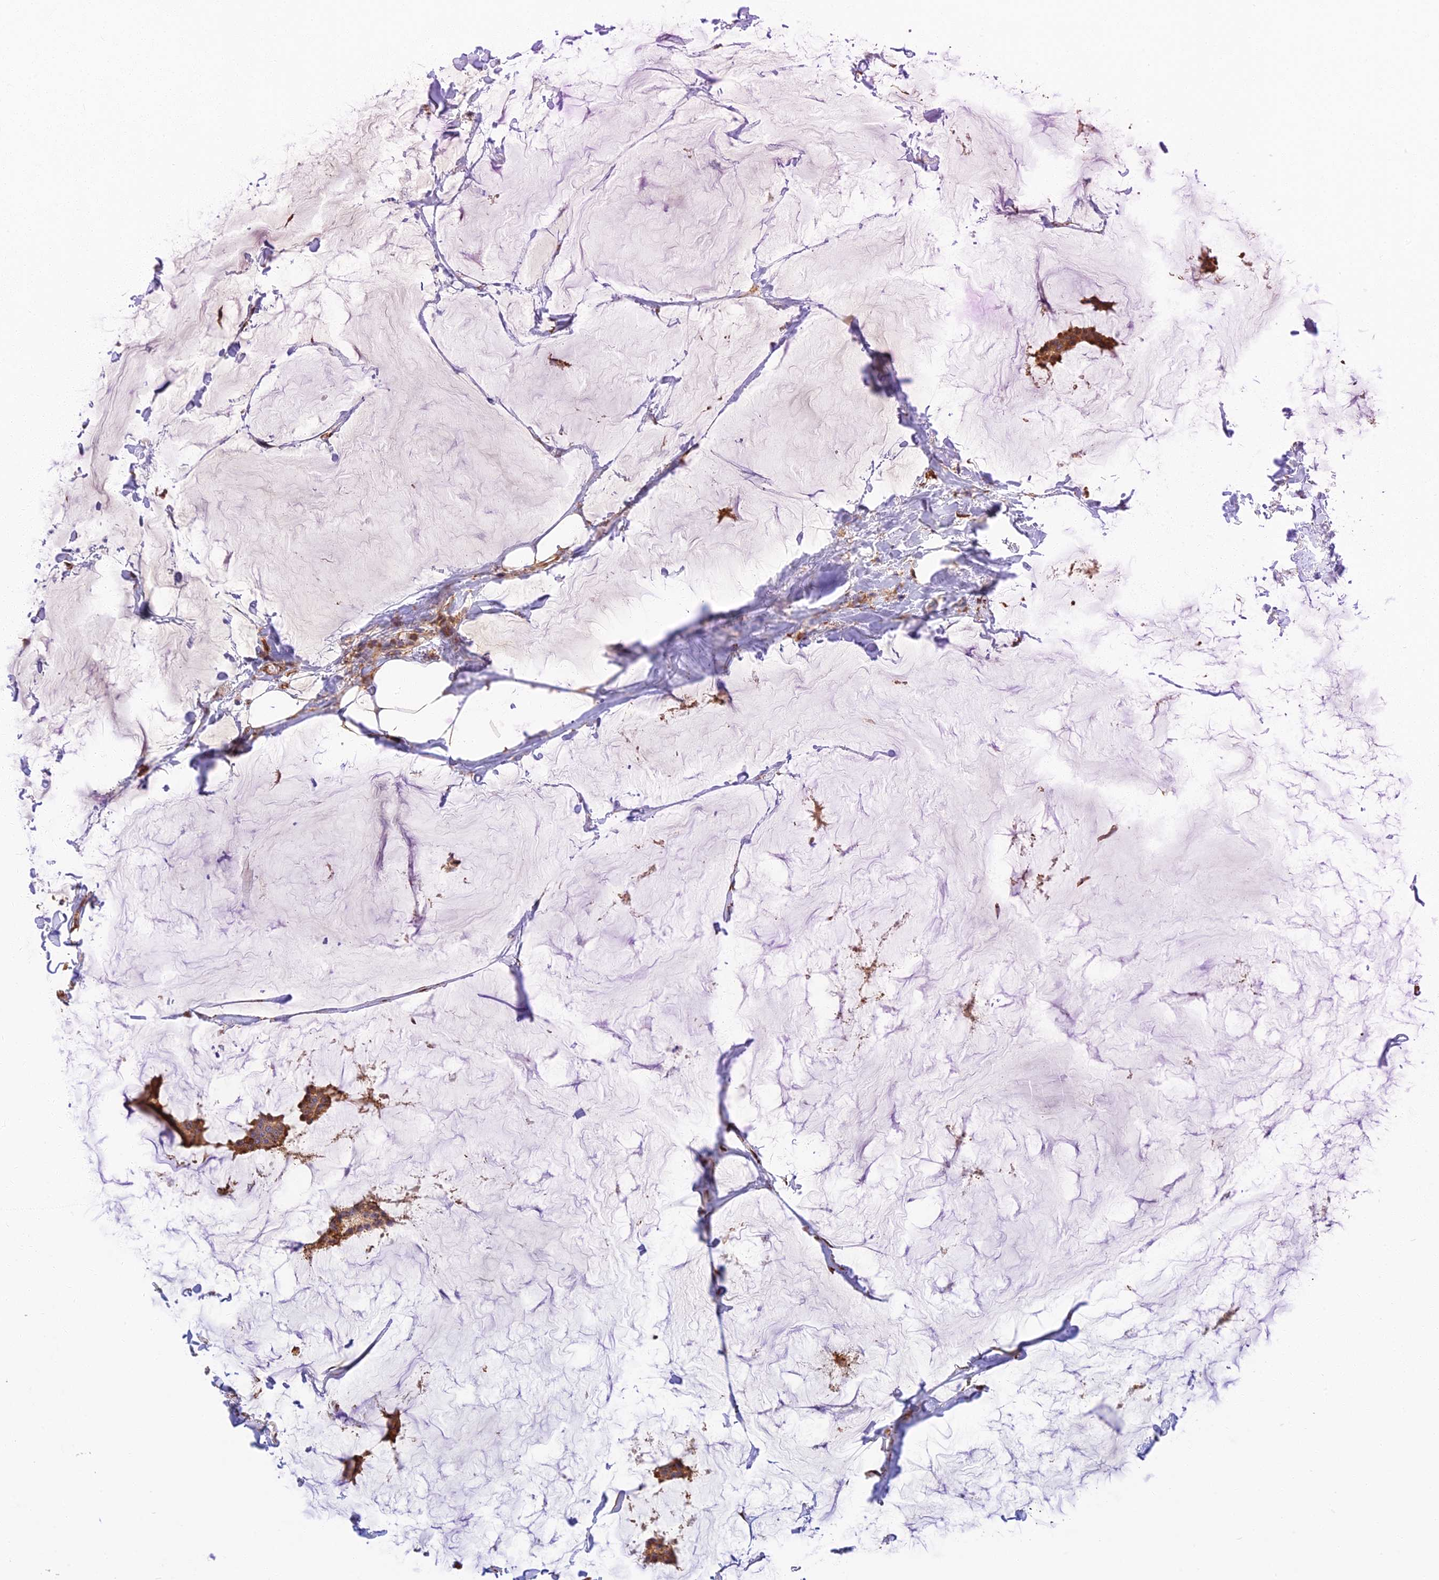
{"staining": {"intensity": "strong", "quantity": ">75%", "location": "cytoplasmic/membranous"}, "tissue": "breast cancer", "cell_type": "Tumor cells", "image_type": "cancer", "snomed": [{"axis": "morphology", "description": "Duct carcinoma"}, {"axis": "topography", "description": "Breast"}], "caption": "High-magnification brightfield microscopy of breast cancer (infiltrating ductal carcinoma) stained with DAB (3,3'-diaminobenzidine) (brown) and counterstained with hematoxylin (blue). tumor cells exhibit strong cytoplasmic/membranous positivity is identified in approximately>75% of cells. (DAB IHC with brightfield microscopy, high magnification).", "gene": "RPL5", "patient": {"sex": "female", "age": 93}}